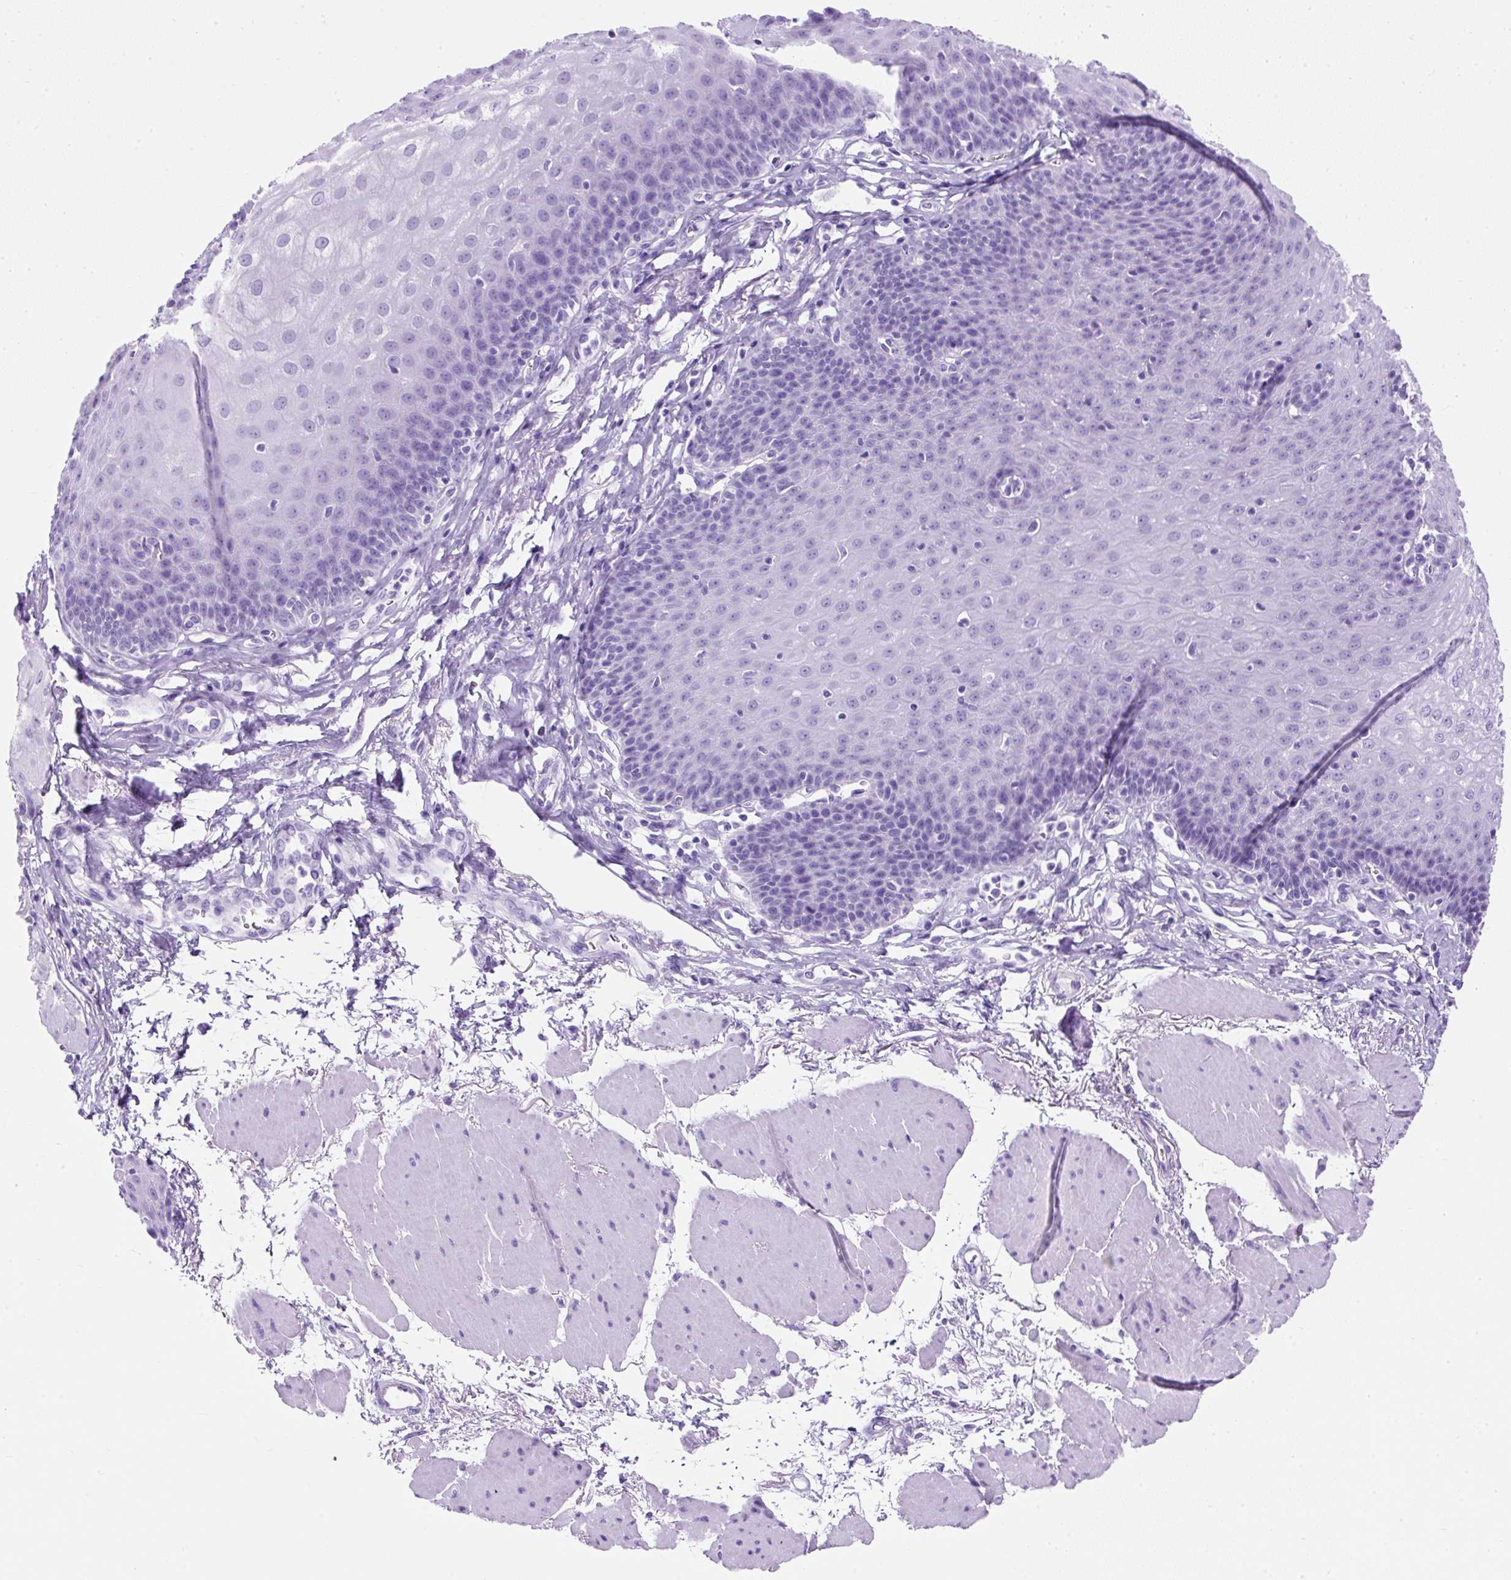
{"staining": {"intensity": "negative", "quantity": "none", "location": "none"}, "tissue": "esophagus", "cell_type": "Squamous epithelial cells", "image_type": "normal", "snomed": [{"axis": "morphology", "description": "Normal tissue, NOS"}, {"axis": "topography", "description": "Esophagus"}], "caption": "An immunohistochemistry image of benign esophagus is shown. There is no staining in squamous epithelial cells of esophagus. Brightfield microscopy of immunohistochemistry (IHC) stained with DAB (brown) and hematoxylin (blue), captured at high magnification.", "gene": "PVALB", "patient": {"sex": "female", "age": 81}}